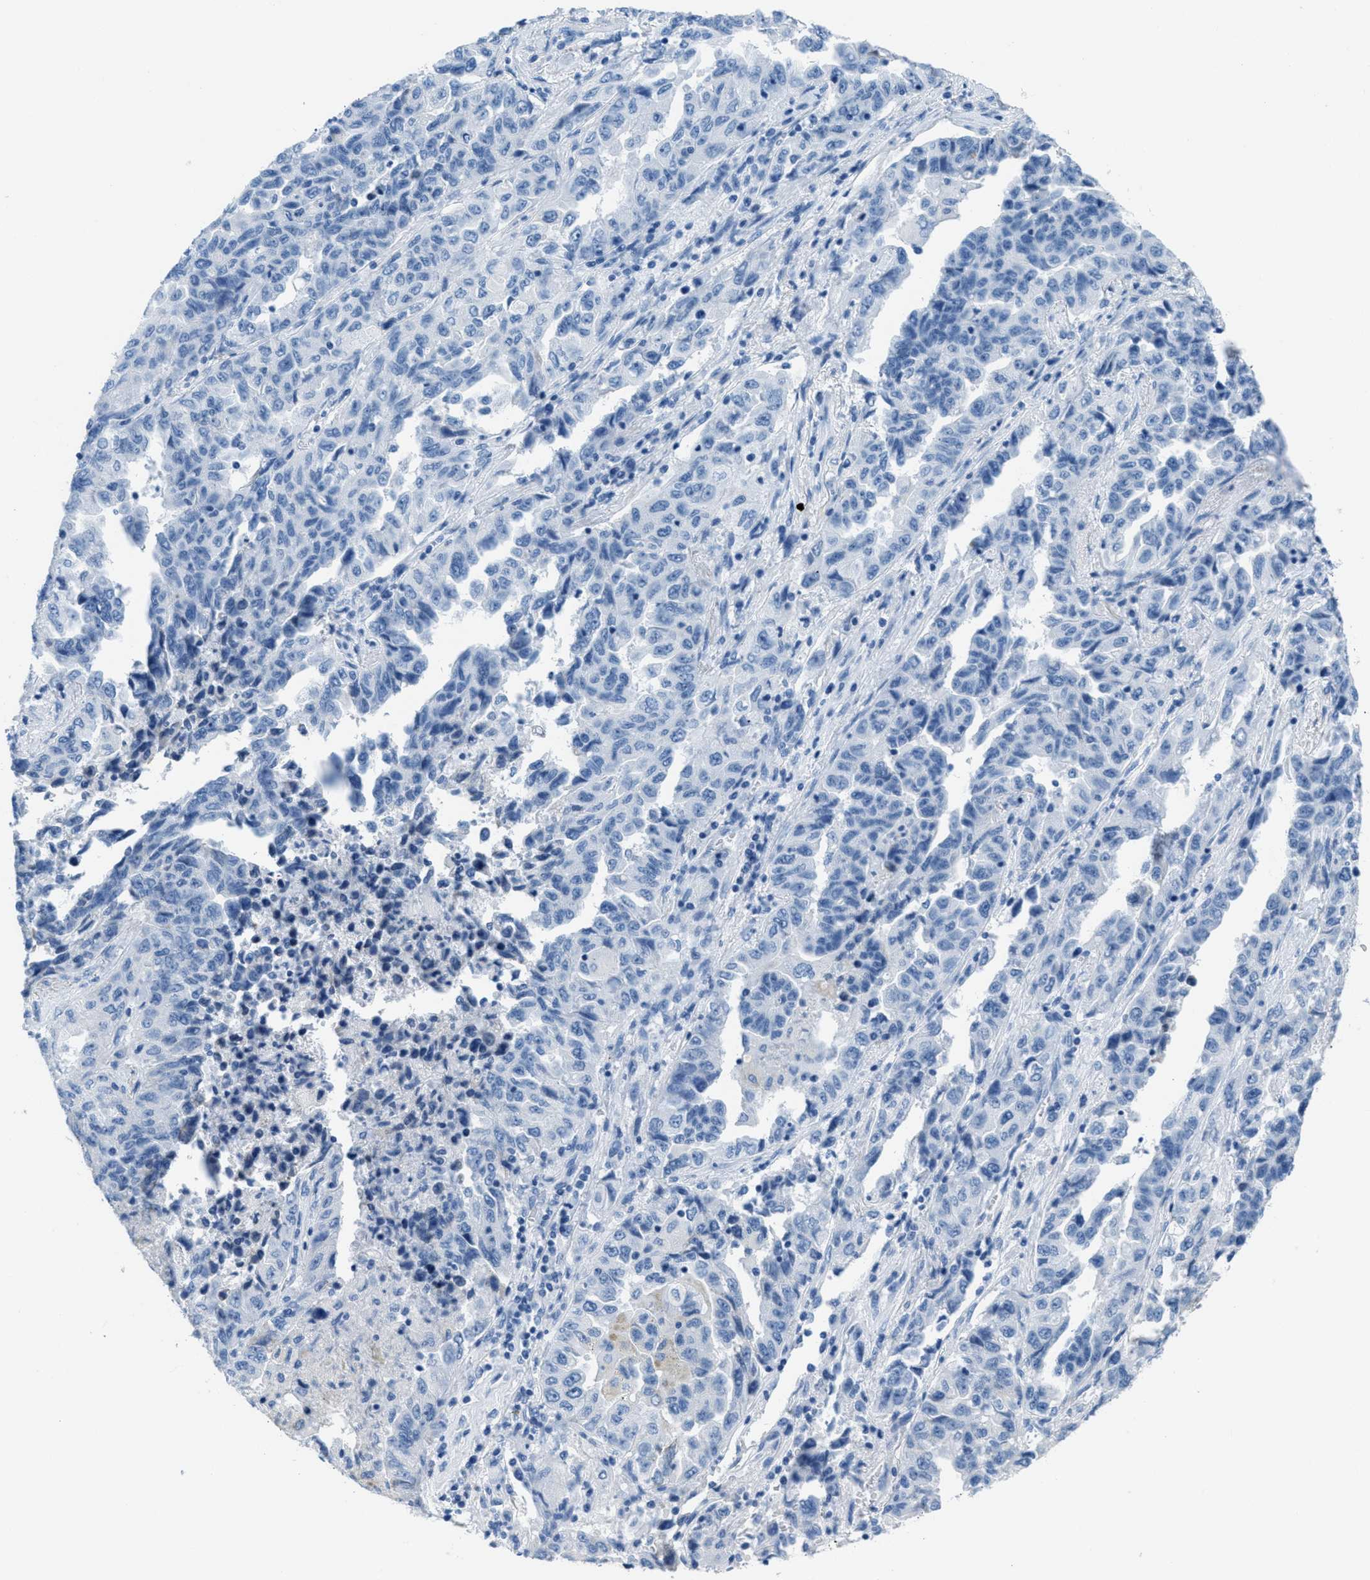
{"staining": {"intensity": "negative", "quantity": "none", "location": "none"}, "tissue": "lung cancer", "cell_type": "Tumor cells", "image_type": "cancer", "snomed": [{"axis": "morphology", "description": "Adenocarcinoma, NOS"}, {"axis": "topography", "description": "Lung"}], "caption": "Image shows no significant protein staining in tumor cells of lung adenocarcinoma. (DAB (3,3'-diaminobenzidine) IHC with hematoxylin counter stain).", "gene": "MGARP", "patient": {"sex": "female", "age": 51}}